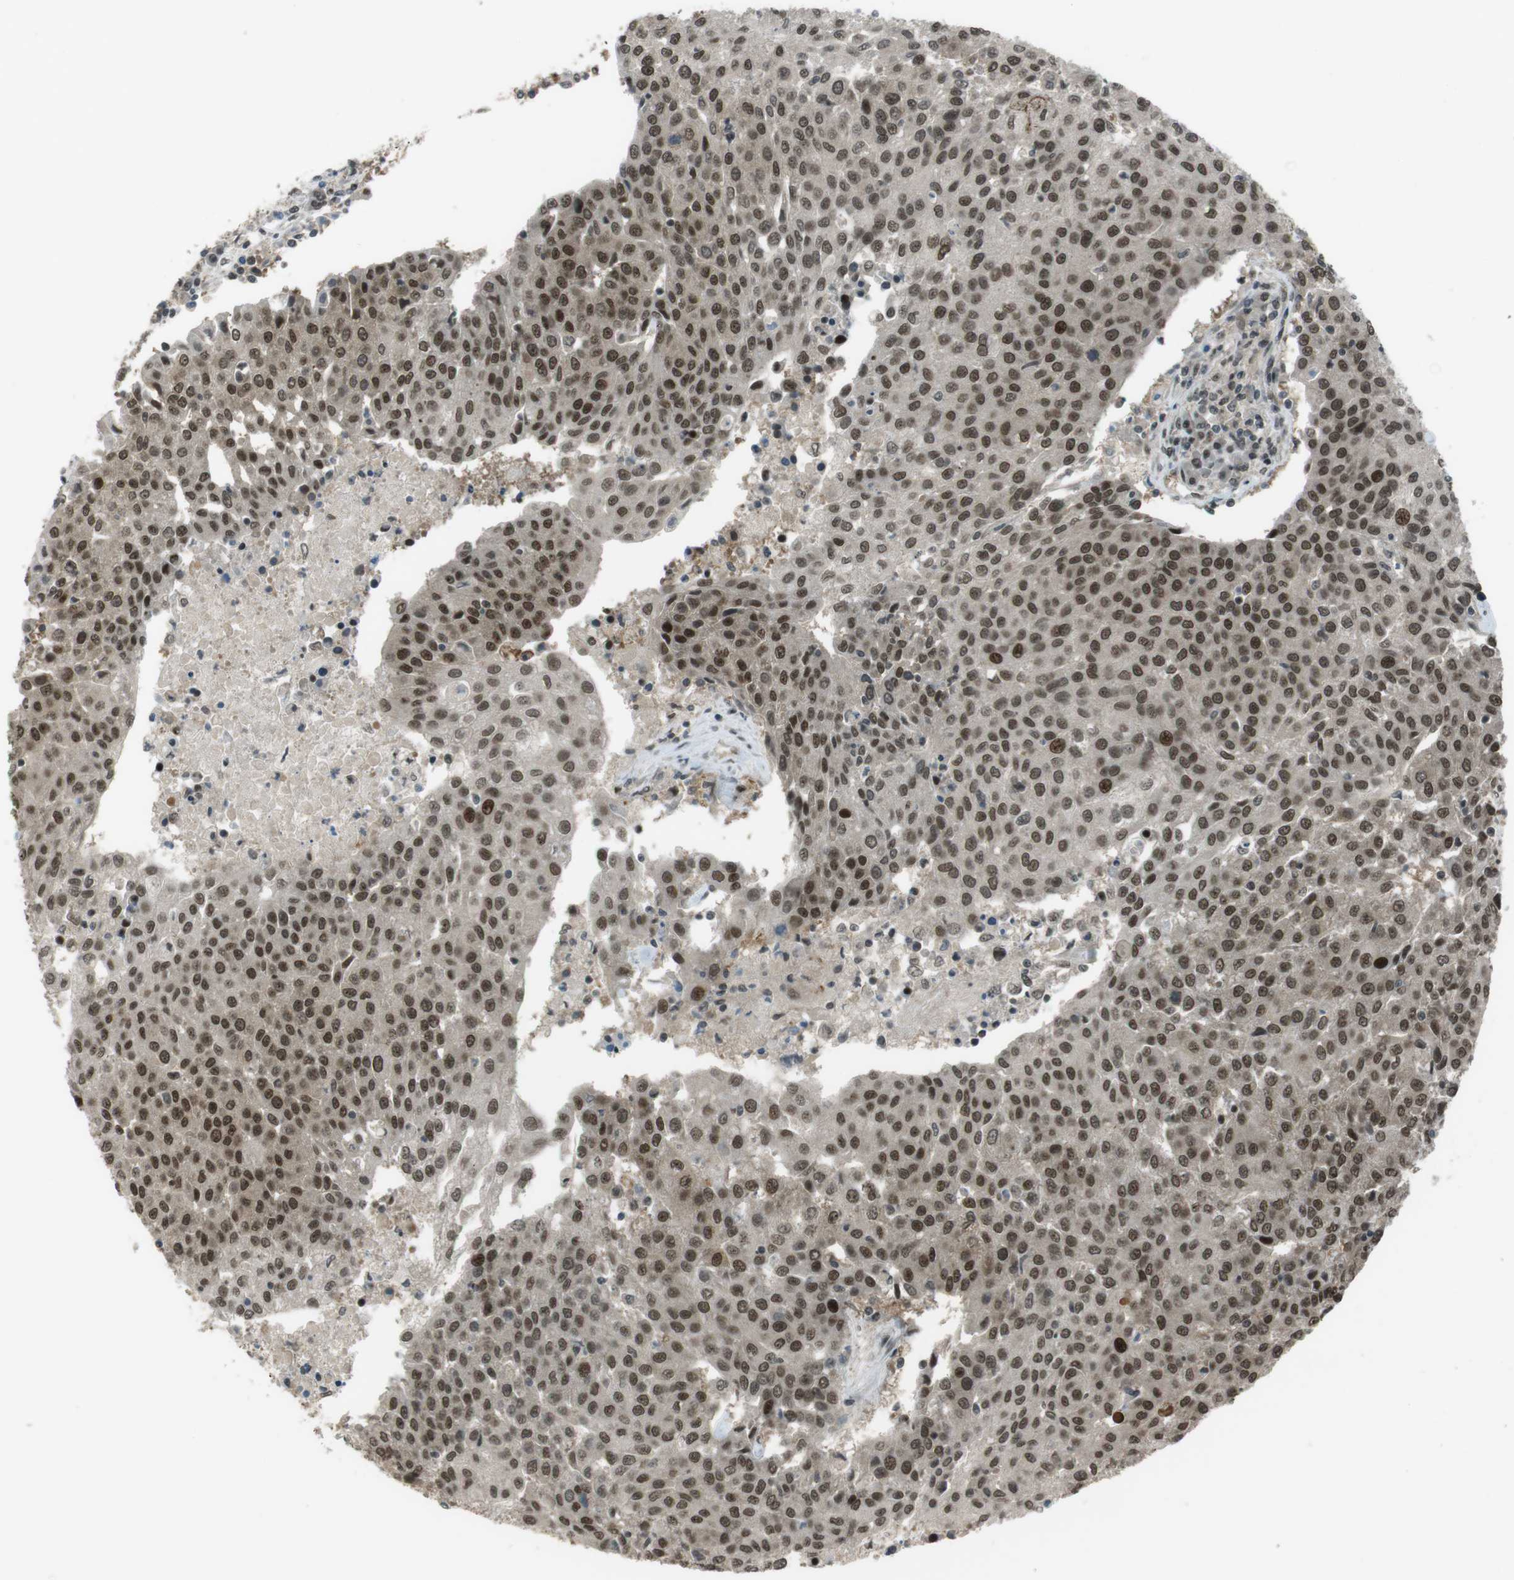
{"staining": {"intensity": "moderate", "quantity": ">75%", "location": "cytoplasmic/membranous,nuclear"}, "tissue": "urothelial cancer", "cell_type": "Tumor cells", "image_type": "cancer", "snomed": [{"axis": "morphology", "description": "Urothelial carcinoma, High grade"}, {"axis": "topography", "description": "Urinary bladder"}], "caption": "Human high-grade urothelial carcinoma stained for a protein (brown) reveals moderate cytoplasmic/membranous and nuclear positive positivity in about >75% of tumor cells.", "gene": "SLITRK5", "patient": {"sex": "female", "age": 85}}